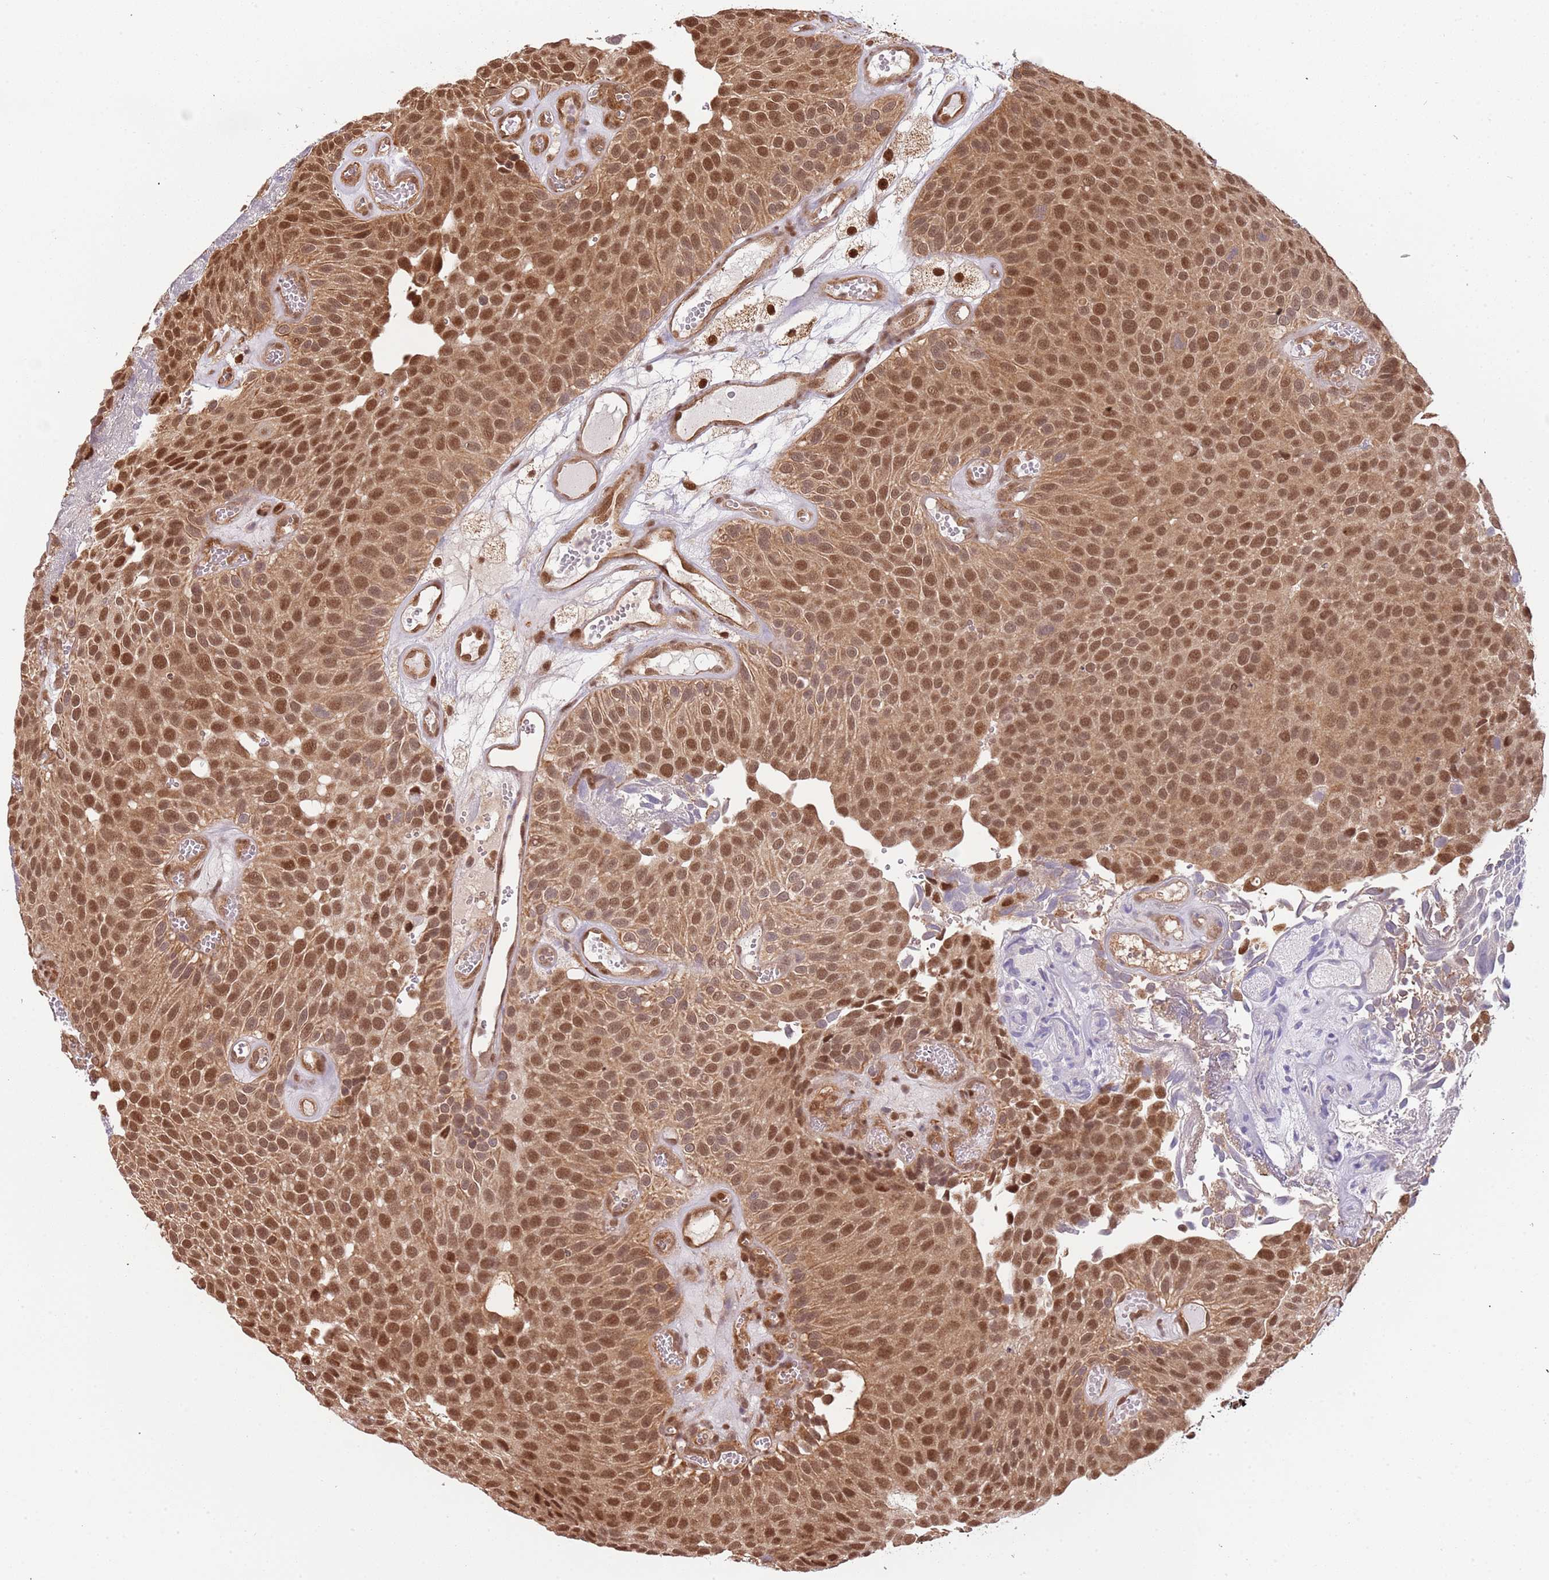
{"staining": {"intensity": "moderate", "quantity": ">75%", "location": "cytoplasmic/membranous,nuclear"}, "tissue": "urothelial cancer", "cell_type": "Tumor cells", "image_type": "cancer", "snomed": [{"axis": "morphology", "description": "Urothelial carcinoma, Low grade"}, {"axis": "topography", "description": "Urinary bladder"}], "caption": "Urothelial cancer tissue reveals moderate cytoplasmic/membranous and nuclear expression in about >75% of tumor cells", "gene": "PLSCR5", "patient": {"sex": "male", "age": 89}}